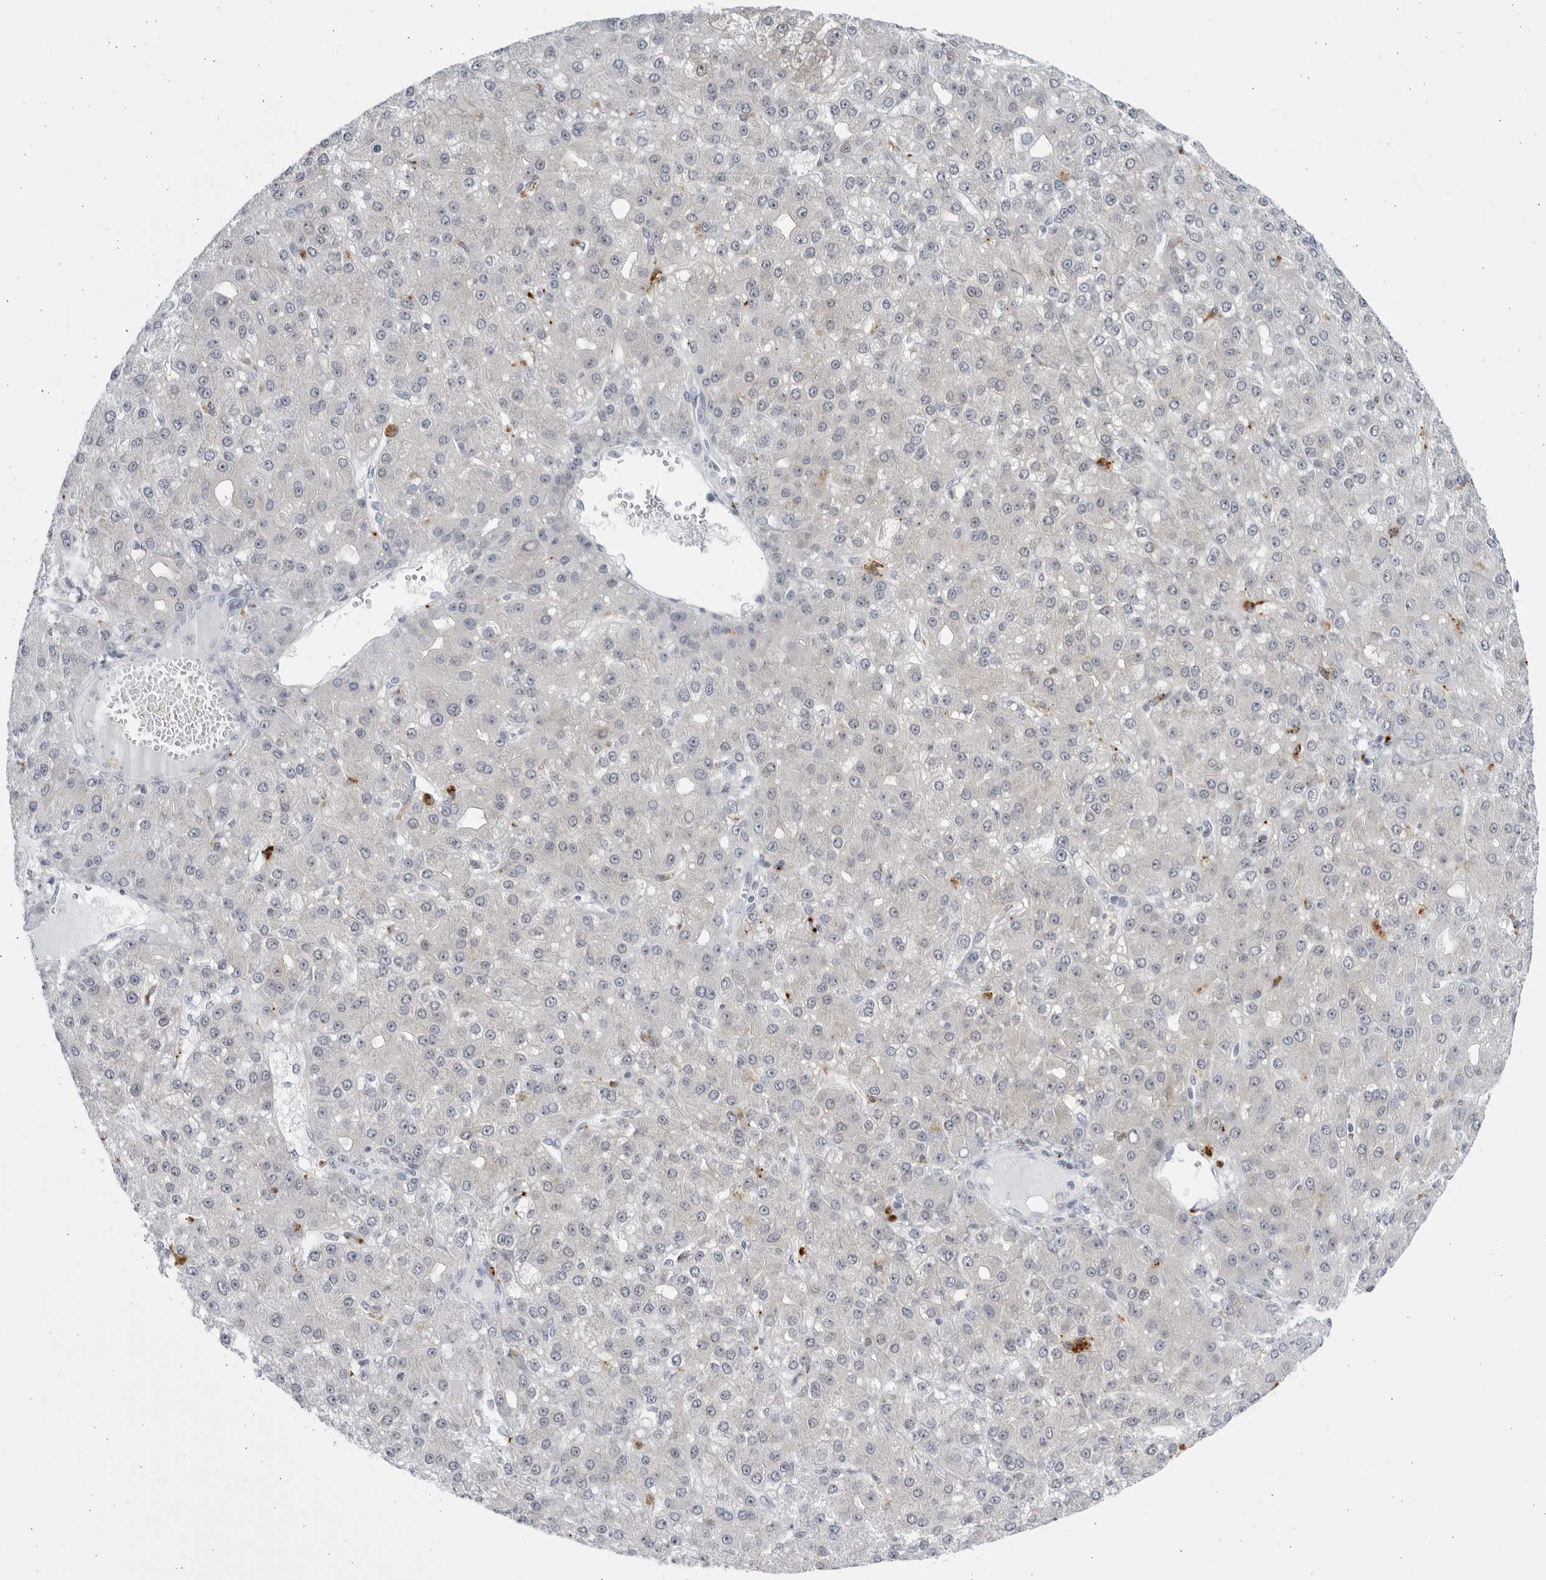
{"staining": {"intensity": "negative", "quantity": "none", "location": "none"}, "tissue": "liver cancer", "cell_type": "Tumor cells", "image_type": "cancer", "snomed": [{"axis": "morphology", "description": "Carcinoma, Hepatocellular, NOS"}, {"axis": "topography", "description": "Liver"}], "caption": "Liver cancer (hepatocellular carcinoma) stained for a protein using immunohistochemistry (IHC) exhibits no positivity tumor cells.", "gene": "CCDC181", "patient": {"sex": "male", "age": 67}}